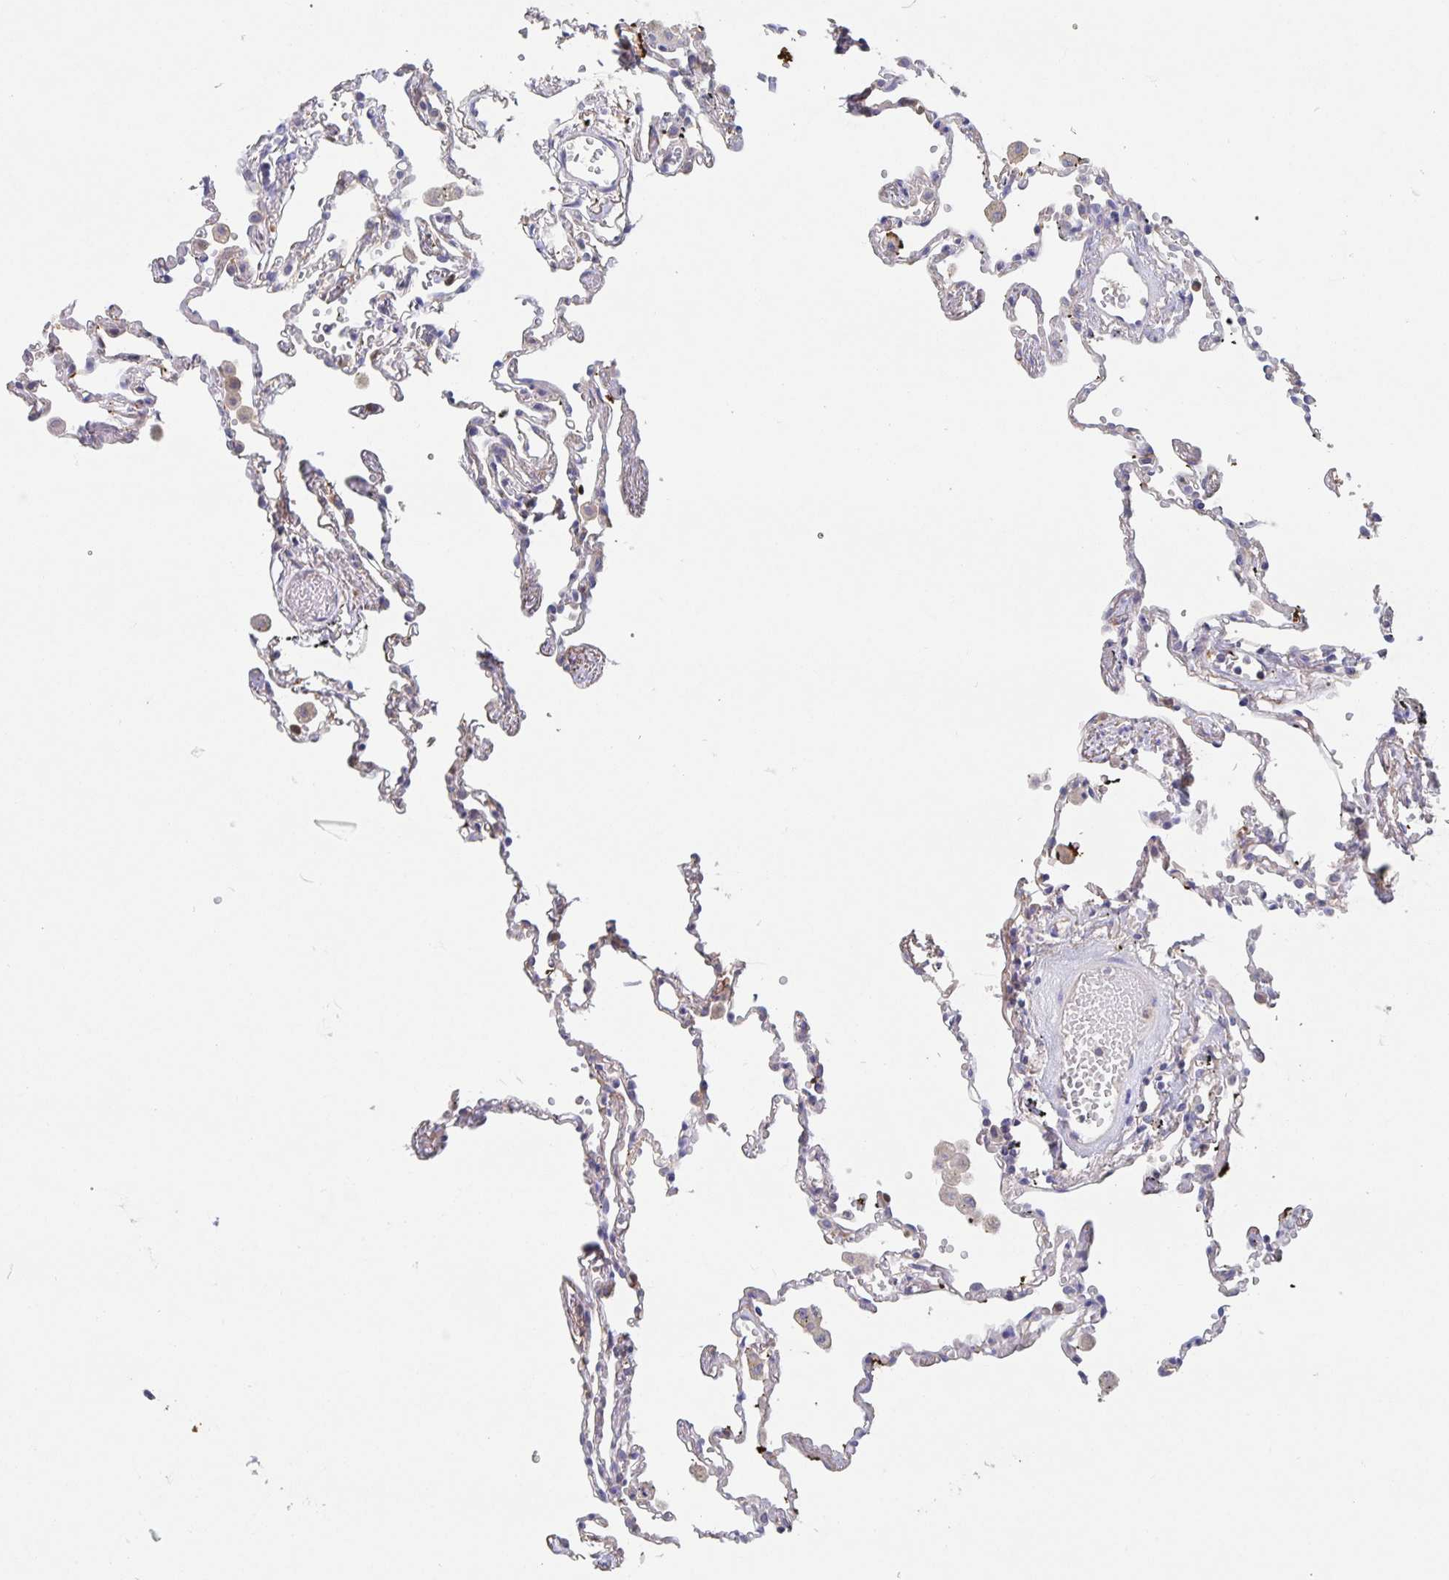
{"staining": {"intensity": "moderate", "quantity": "<25%", "location": "cytoplasmic/membranous"}, "tissue": "lung", "cell_type": "Alveolar cells", "image_type": "normal", "snomed": [{"axis": "morphology", "description": "Normal tissue, NOS"}, {"axis": "topography", "description": "Lung"}], "caption": "DAB (3,3'-diaminobenzidine) immunohistochemical staining of normal human lung displays moderate cytoplasmic/membranous protein staining in about <25% of alveolar cells. The staining was performed using DAB (3,3'-diaminobenzidine) to visualize the protein expression in brown, while the nuclei were stained in blue with hematoxylin (Magnification: 20x).", "gene": "CDC42BPG", "patient": {"sex": "female", "age": 67}}